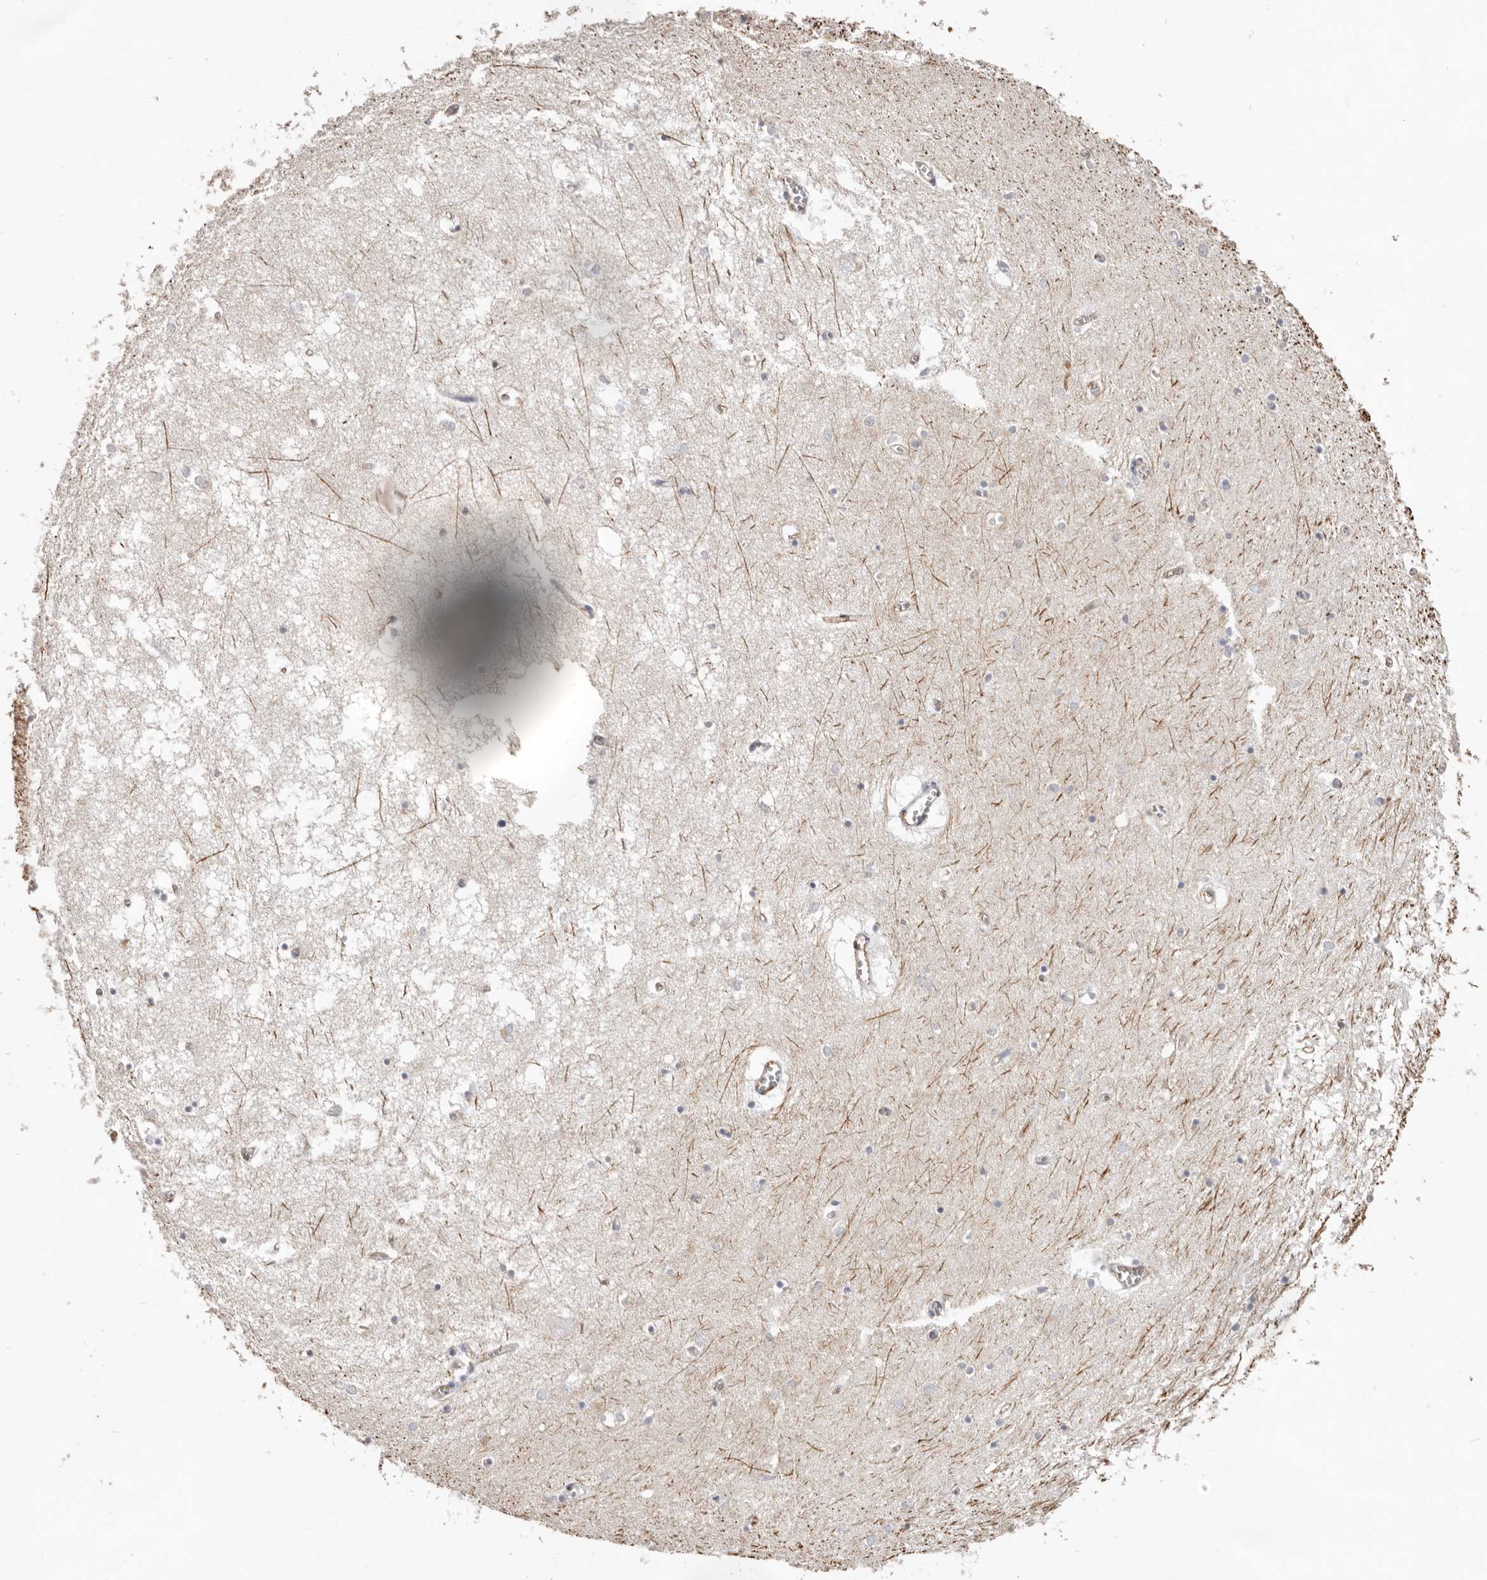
{"staining": {"intensity": "weak", "quantity": "<25%", "location": "cytoplasmic/membranous"}, "tissue": "hippocampus", "cell_type": "Glial cells", "image_type": "normal", "snomed": [{"axis": "morphology", "description": "Normal tissue, NOS"}, {"axis": "topography", "description": "Hippocampus"}], "caption": "Immunohistochemistry photomicrograph of benign hippocampus stained for a protein (brown), which displays no positivity in glial cells. Brightfield microscopy of immunohistochemistry (IHC) stained with DAB (3,3'-diaminobenzidine) (brown) and hematoxylin (blue), captured at high magnification.", "gene": "ZYG11B", "patient": {"sex": "male", "age": 70}}